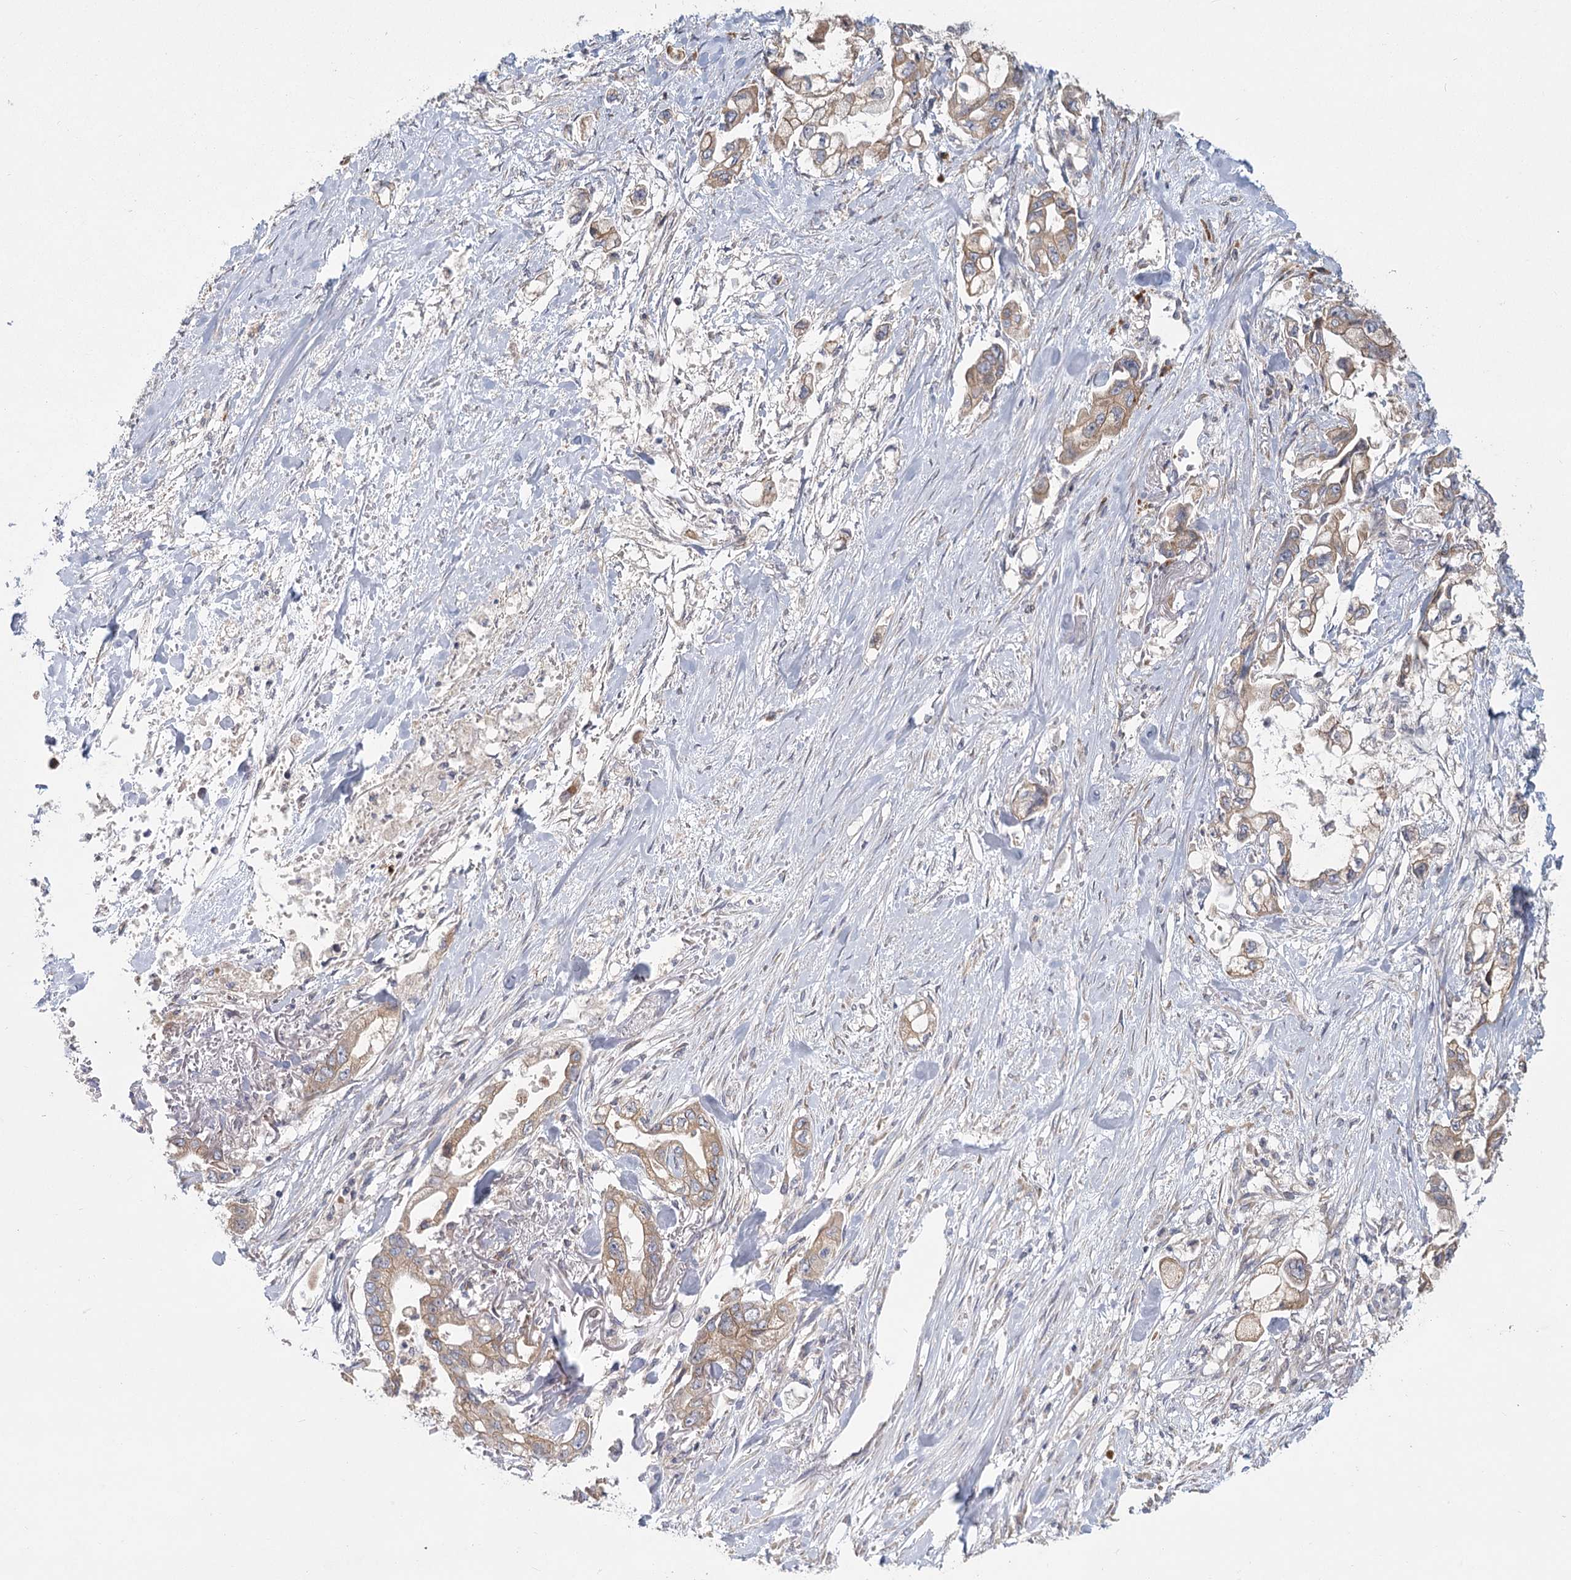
{"staining": {"intensity": "moderate", "quantity": ">75%", "location": "cytoplasmic/membranous"}, "tissue": "stomach cancer", "cell_type": "Tumor cells", "image_type": "cancer", "snomed": [{"axis": "morphology", "description": "Adenocarcinoma, NOS"}, {"axis": "topography", "description": "Stomach"}], "caption": "Immunohistochemistry (IHC) photomicrograph of neoplastic tissue: human adenocarcinoma (stomach) stained using IHC exhibits medium levels of moderate protein expression localized specifically in the cytoplasmic/membranous of tumor cells, appearing as a cytoplasmic/membranous brown color.", "gene": "CNTLN", "patient": {"sex": "male", "age": 62}}